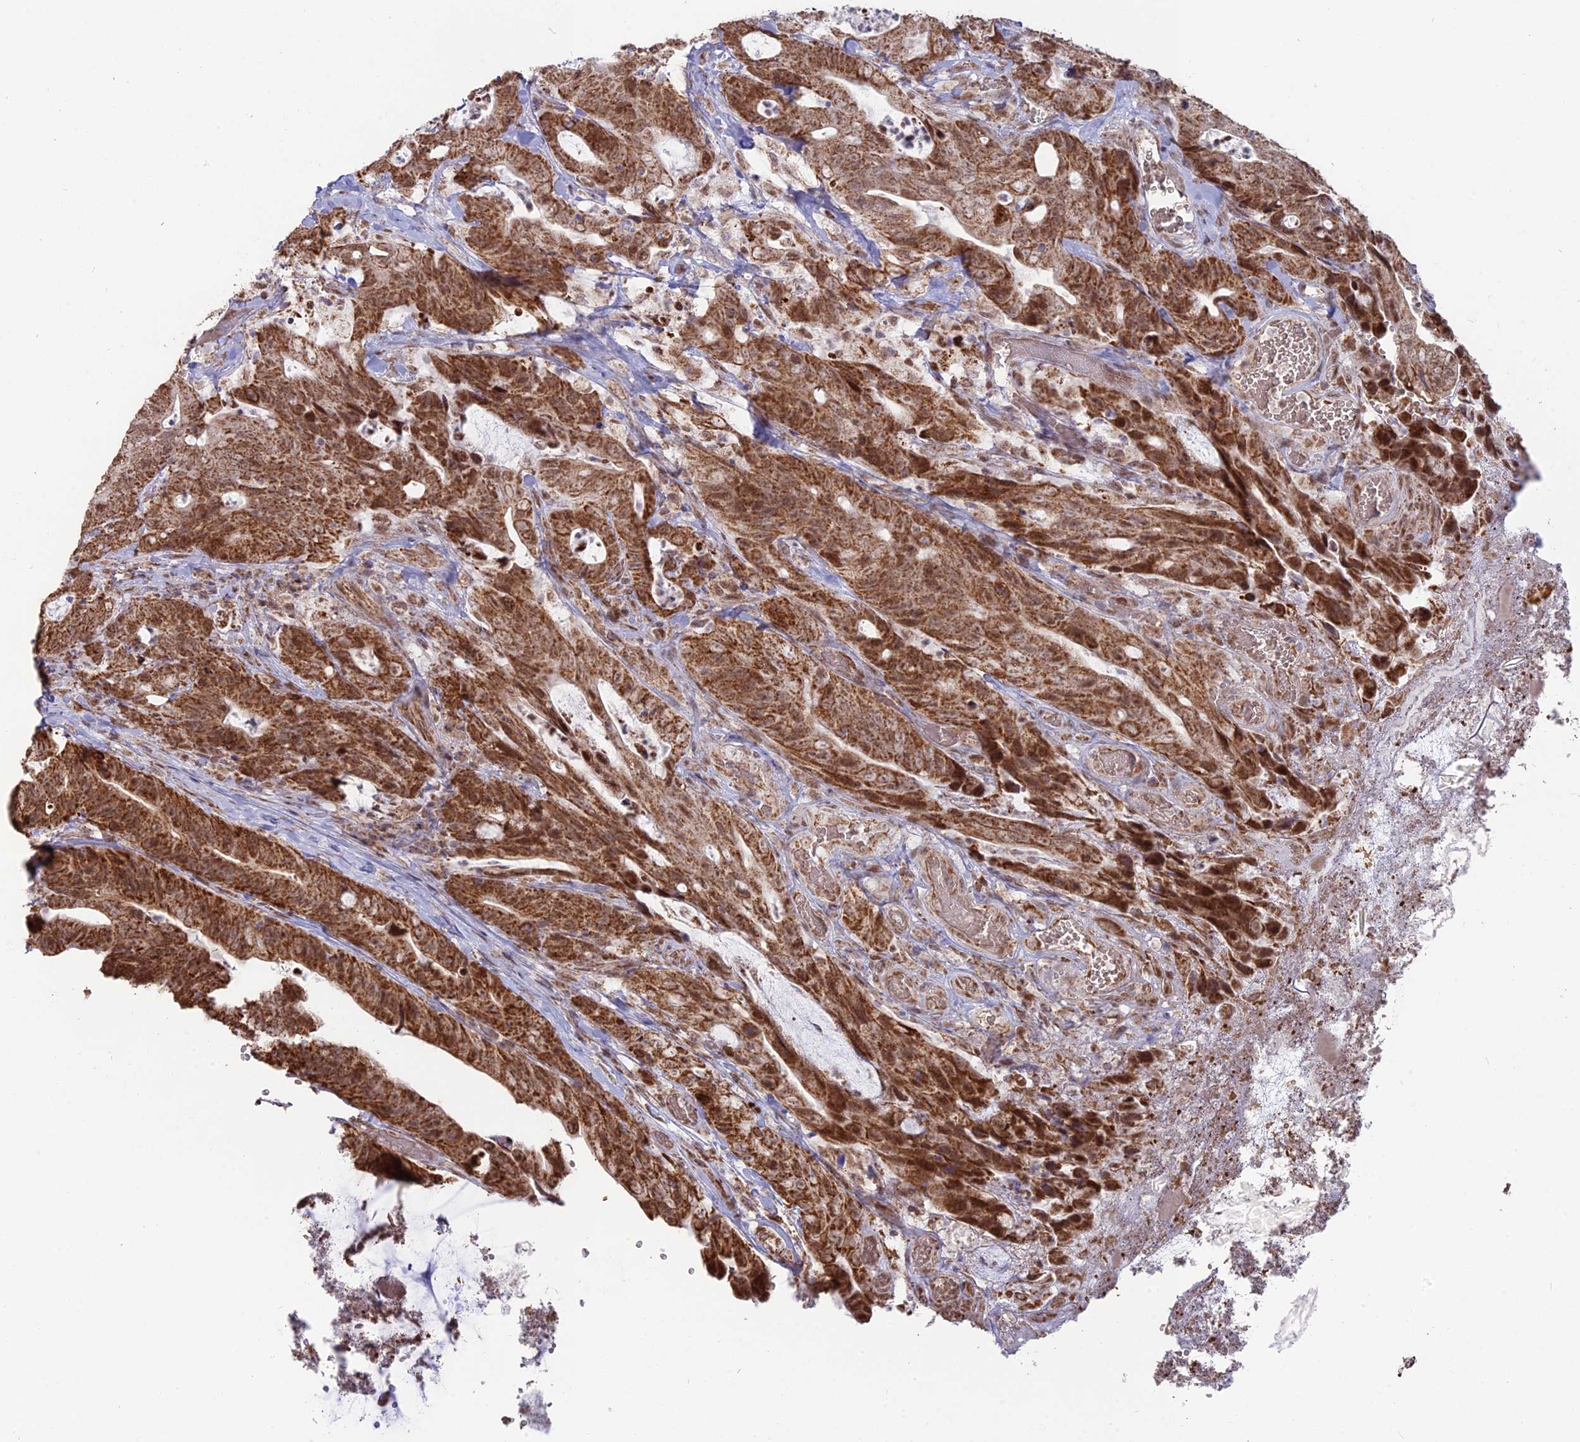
{"staining": {"intensity": "strong", "quantity": ">75%", "location": "cytoplasmic/membranous"}, "tissue": "colorectal cancer", "cell_type": "Tumor cells", "image_type": "cancer", "snomed": [{"axis": "morphology", "description": "Adenocarcinoma, NOS"}, {"axis": "topography", "description": "Colon"}], "caption": "Colorectal adenocarcinoma stained with immunohistochemistry (IHC) exhibits strong cytoplasmic/membranous expression in approximately >75% of tumor cells. (IHC, brightfield microscopy, high magnification).", "gene": "ARHGAP40", "patient": {"sex": "female", "age": 82}}